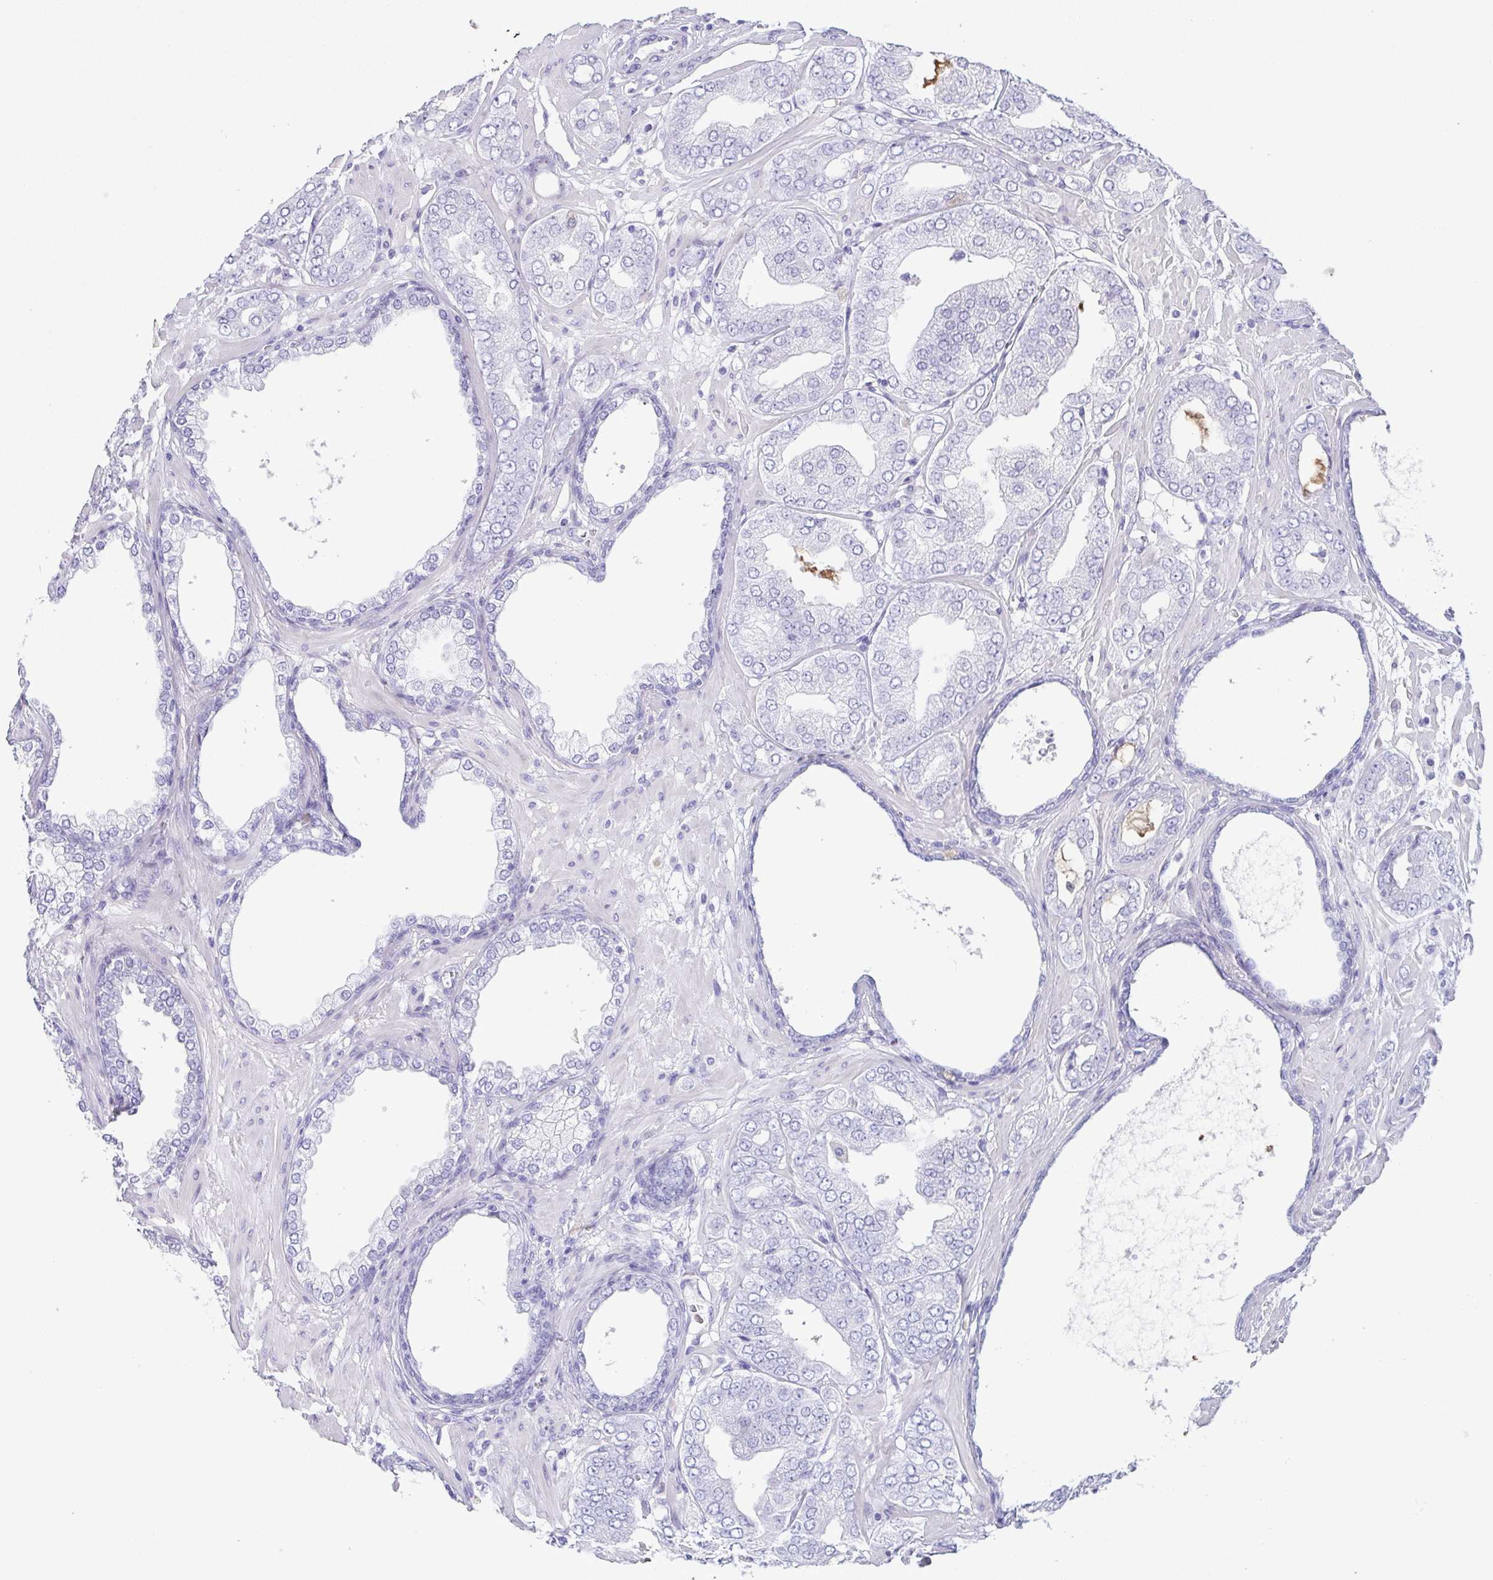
{"staining": {"intensity": "negative", "quantity": "none", "location": "none"}, "tissue": "prostate cancer", "cell_type": "Tumor cells", "image_type": "cancer", "snomed": [{"axis": "morphology", "description": "Adenocarcinoma, Low grade"}, {"axis": "topography", "description": "Prostate"}], "caption": "The immunohistochemistry photomicrograph has no significant staining in tumor cells of adenocarcinoma (low-grade) (prostate) tissue. (DAB (3,3'-diaminobenzidine) immunohistochemistry (IHC) with hematoxylin counter stain).", "gene": "TEX19", "patient": {"sex": "male", "age": 60}}